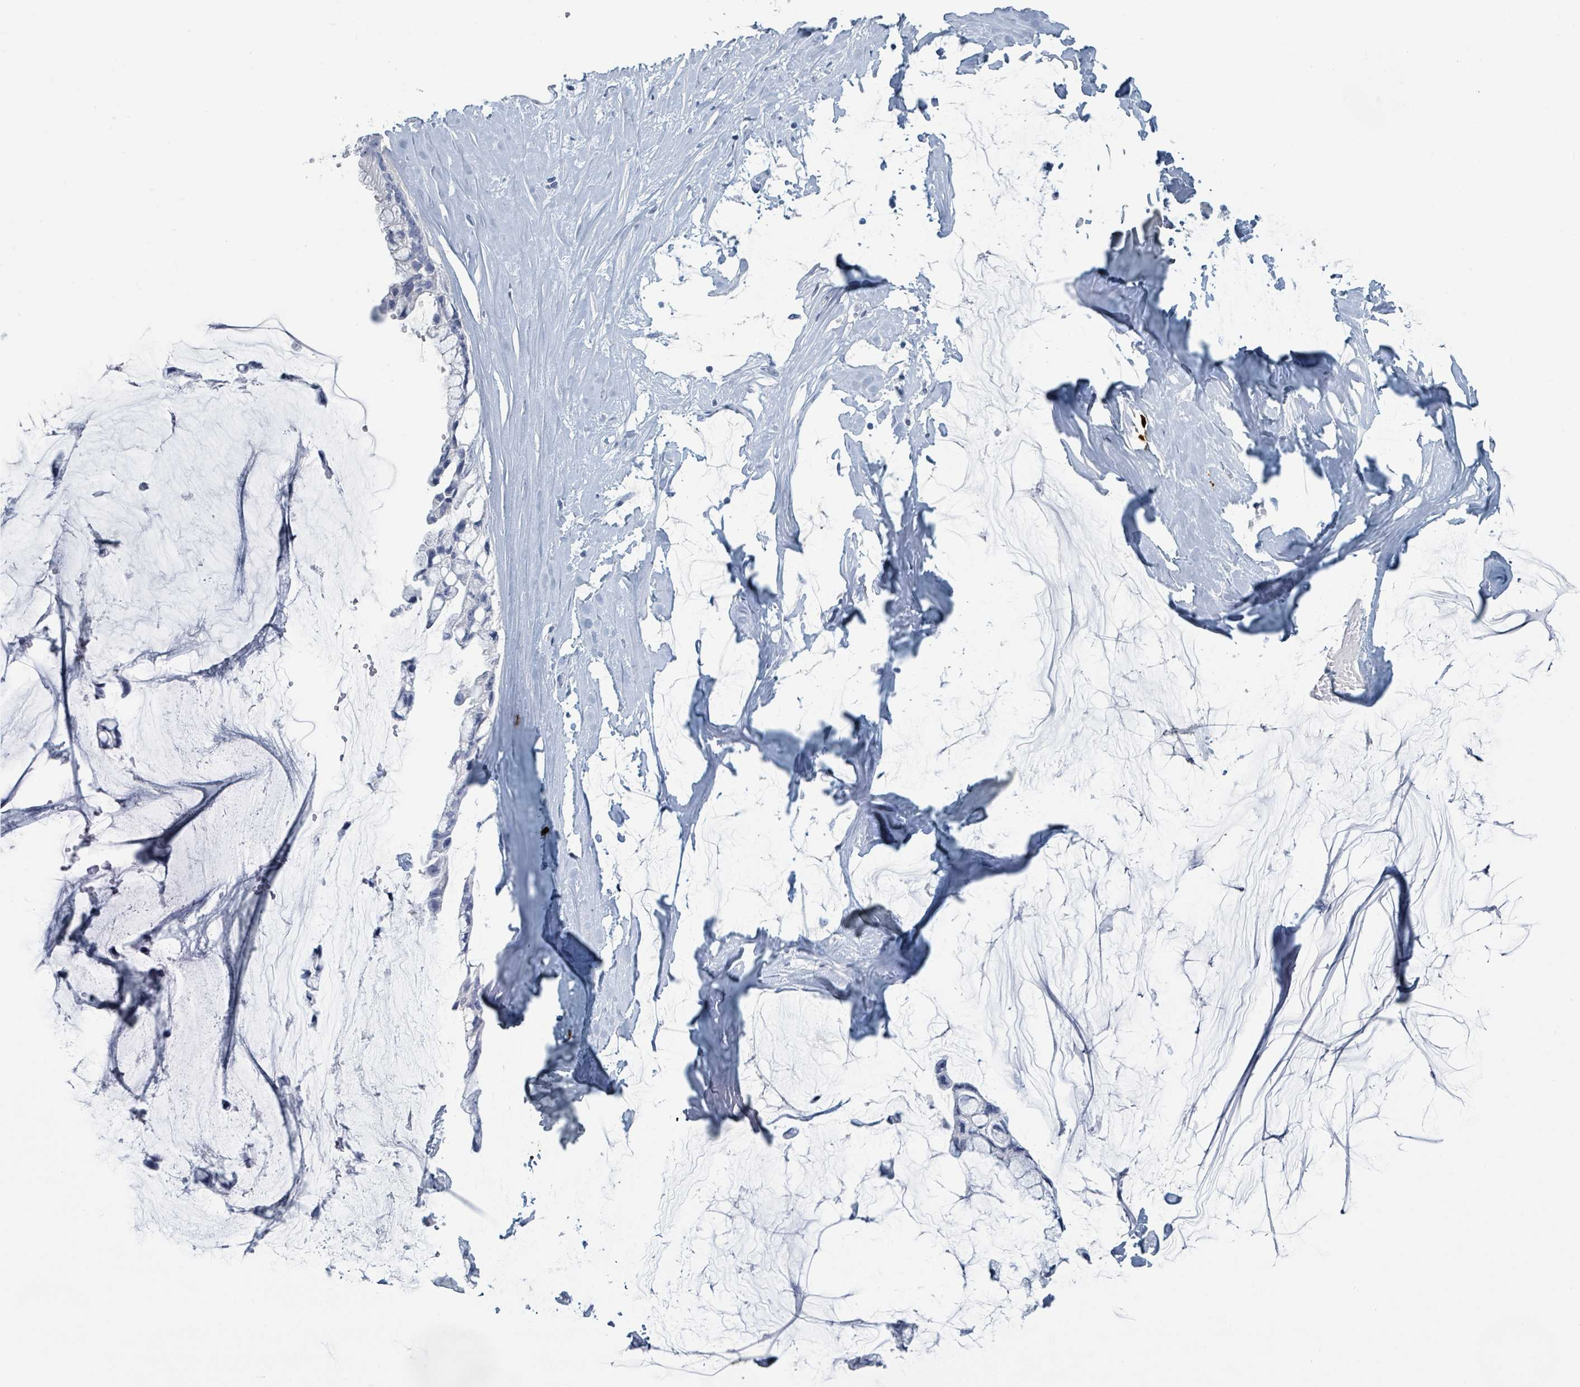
{"staining": {"intensity": "negative", "quantity": "none", "location": "none"}, "tissue": "ovarian cancer", "cell_type": "Tumor cells", "image_type": "cancer", "snomed": [{"axis": "morphology", "description": "Cystadenocarcinoma, mucinous, NOS"}, {"axis": "topography", "description": "Ovary"}], "caption": "An IHC histopathology image of mucinous cystadenocarcinoma (ovarian) is shown. There is no staining in tumor cells of mucinous cystadenocarcinoma (ovarian).", "gene": "VPS13D", "patient": {"sex": "female", "age": 39}}